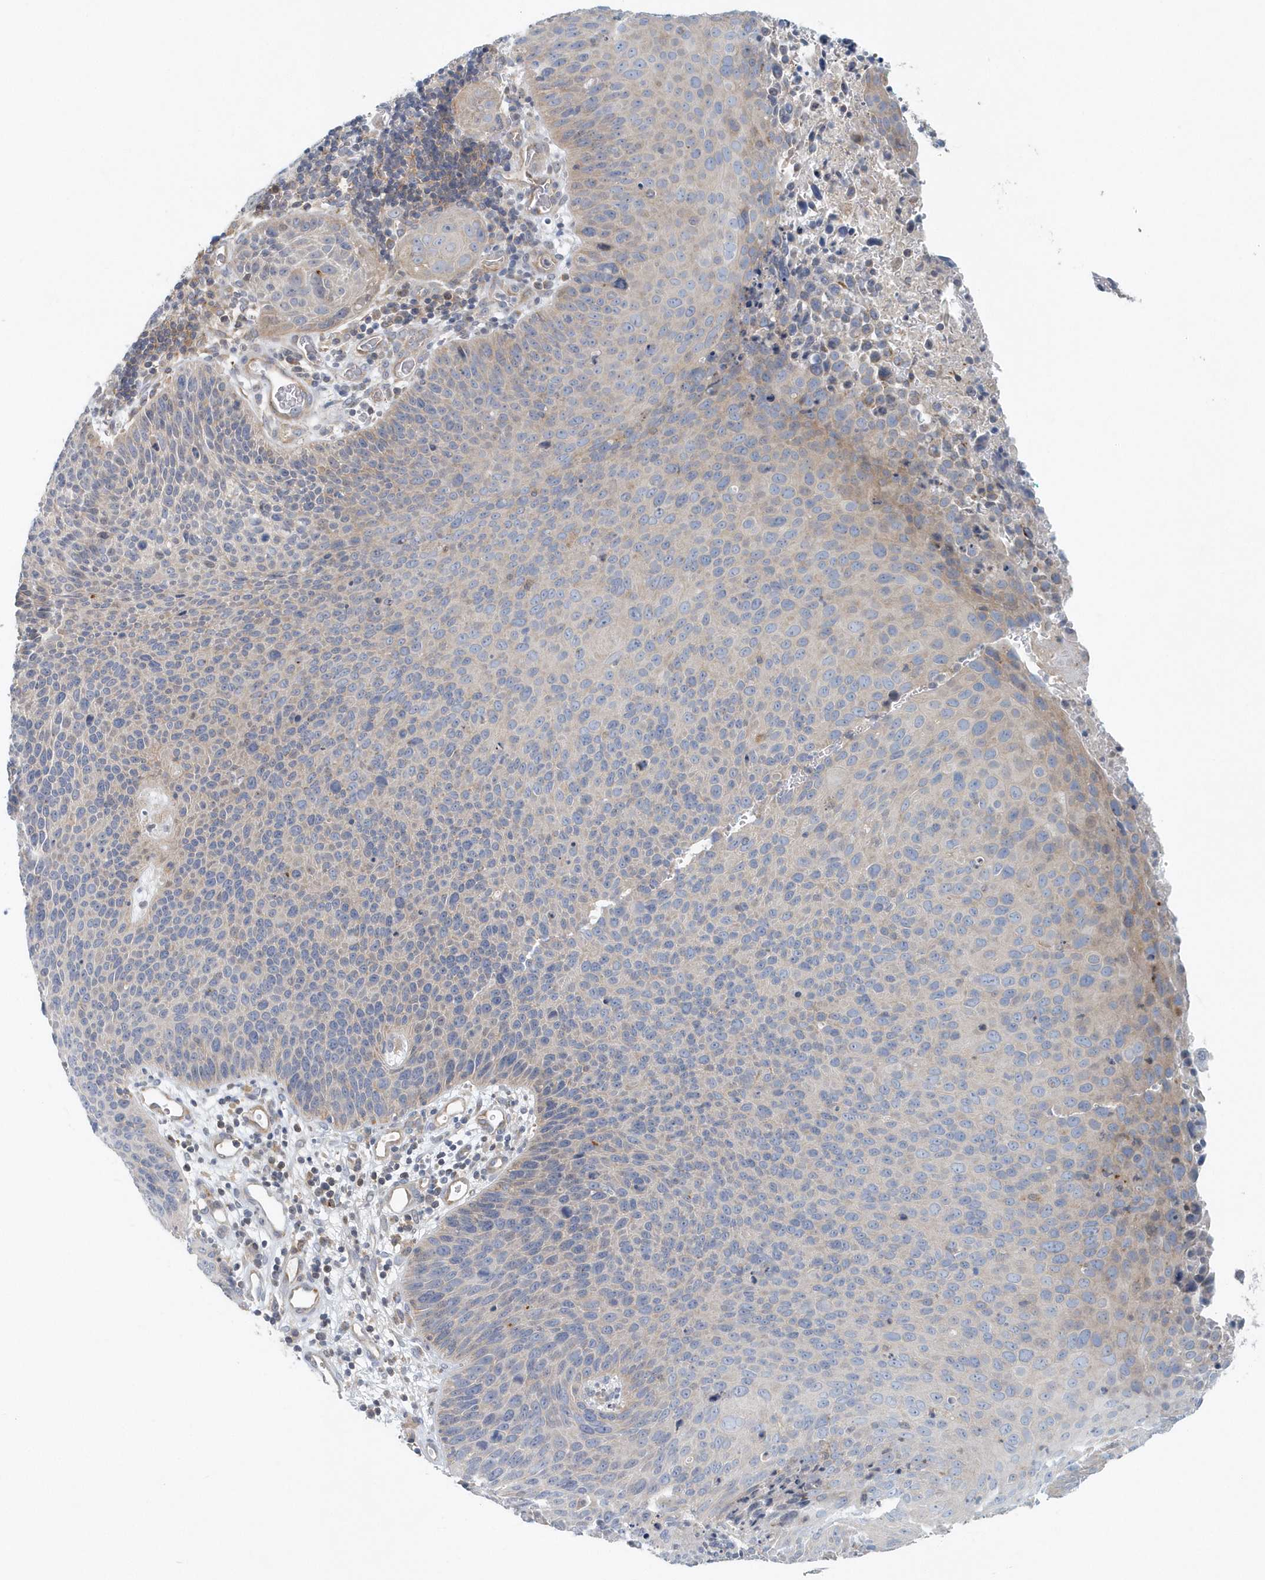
{"staining": {"intensity": "negative", "quantity": "none", "location": "none"}, "tissue": "cervical cancer", "cell_type": "Tumor cells", "image_type": "cancer", "snomed": [{"axis": "morphology", "description": "Squamous cell carcinoma, NOS"}, {"axis": "topography", "description": "Cervix"}], "caption": "DAB (3,3'-diaminobenzidine) immunohistochemical staining of cervical cancer exhibits no significant expression in tumor cells.", "gene": "MMUT", "patient": {"sex": "female", "age": 55}}